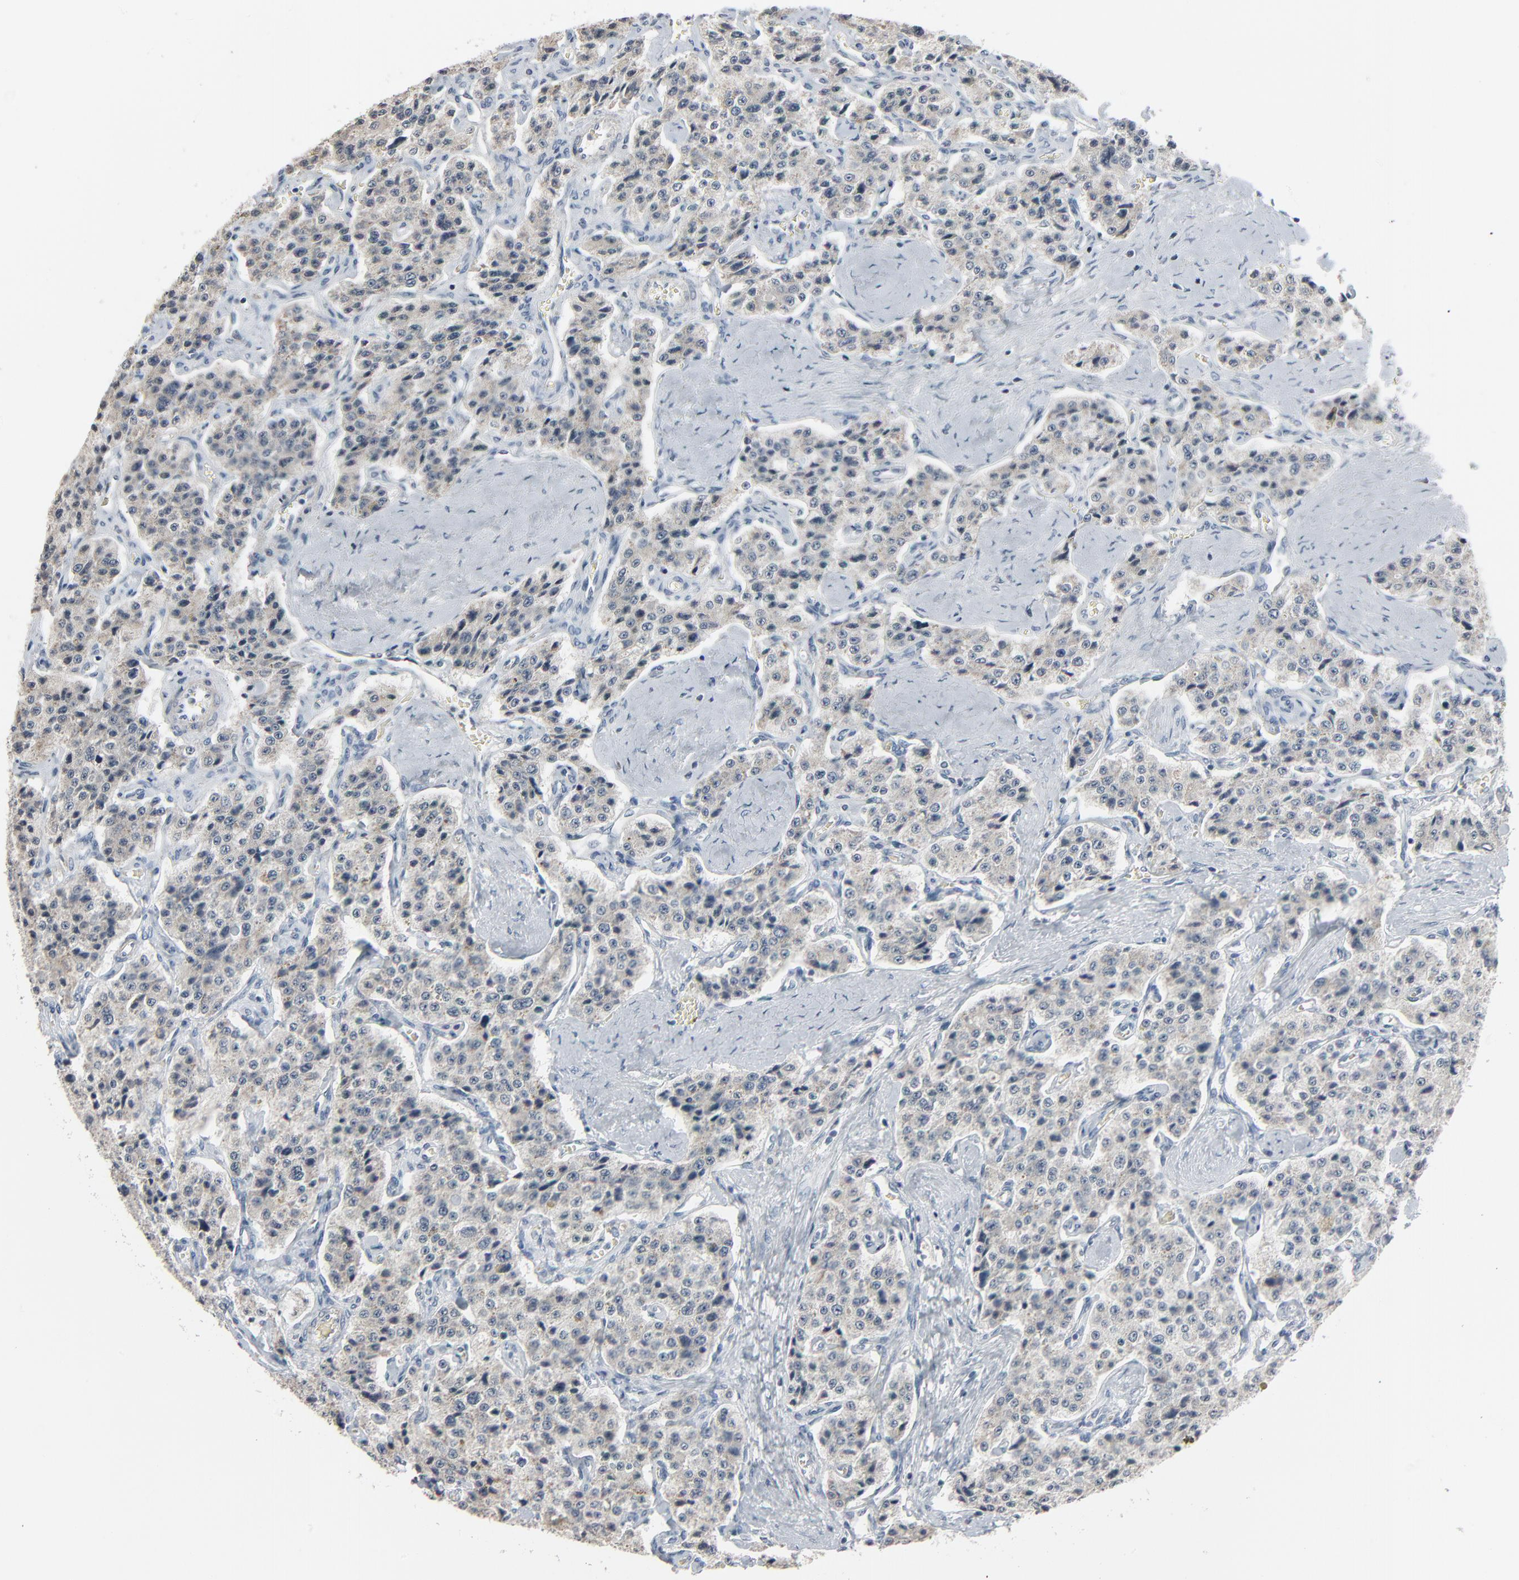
{"staining": {"intensity": "weak", "quantity": ">75%", "location": "cytoplasmic/membranous"}, "tissue": "carcinoid", "cell_type": "Tumor cells", "image_type": "cancer", "snomed": [{"axis": "morphology", "description": "Carcinoid, malignant, NOS"}, {"axis": "topography", "description": "Small intestine"}], "caption": "This is a photomicrograph of immunohistochemistry staining of malignant carcinoid, which shows weak positivity in the cytoplasmic/membranous of tumor cells.", "gene": "SAGE1", "patient": {"sex": "male", "age": 52}}